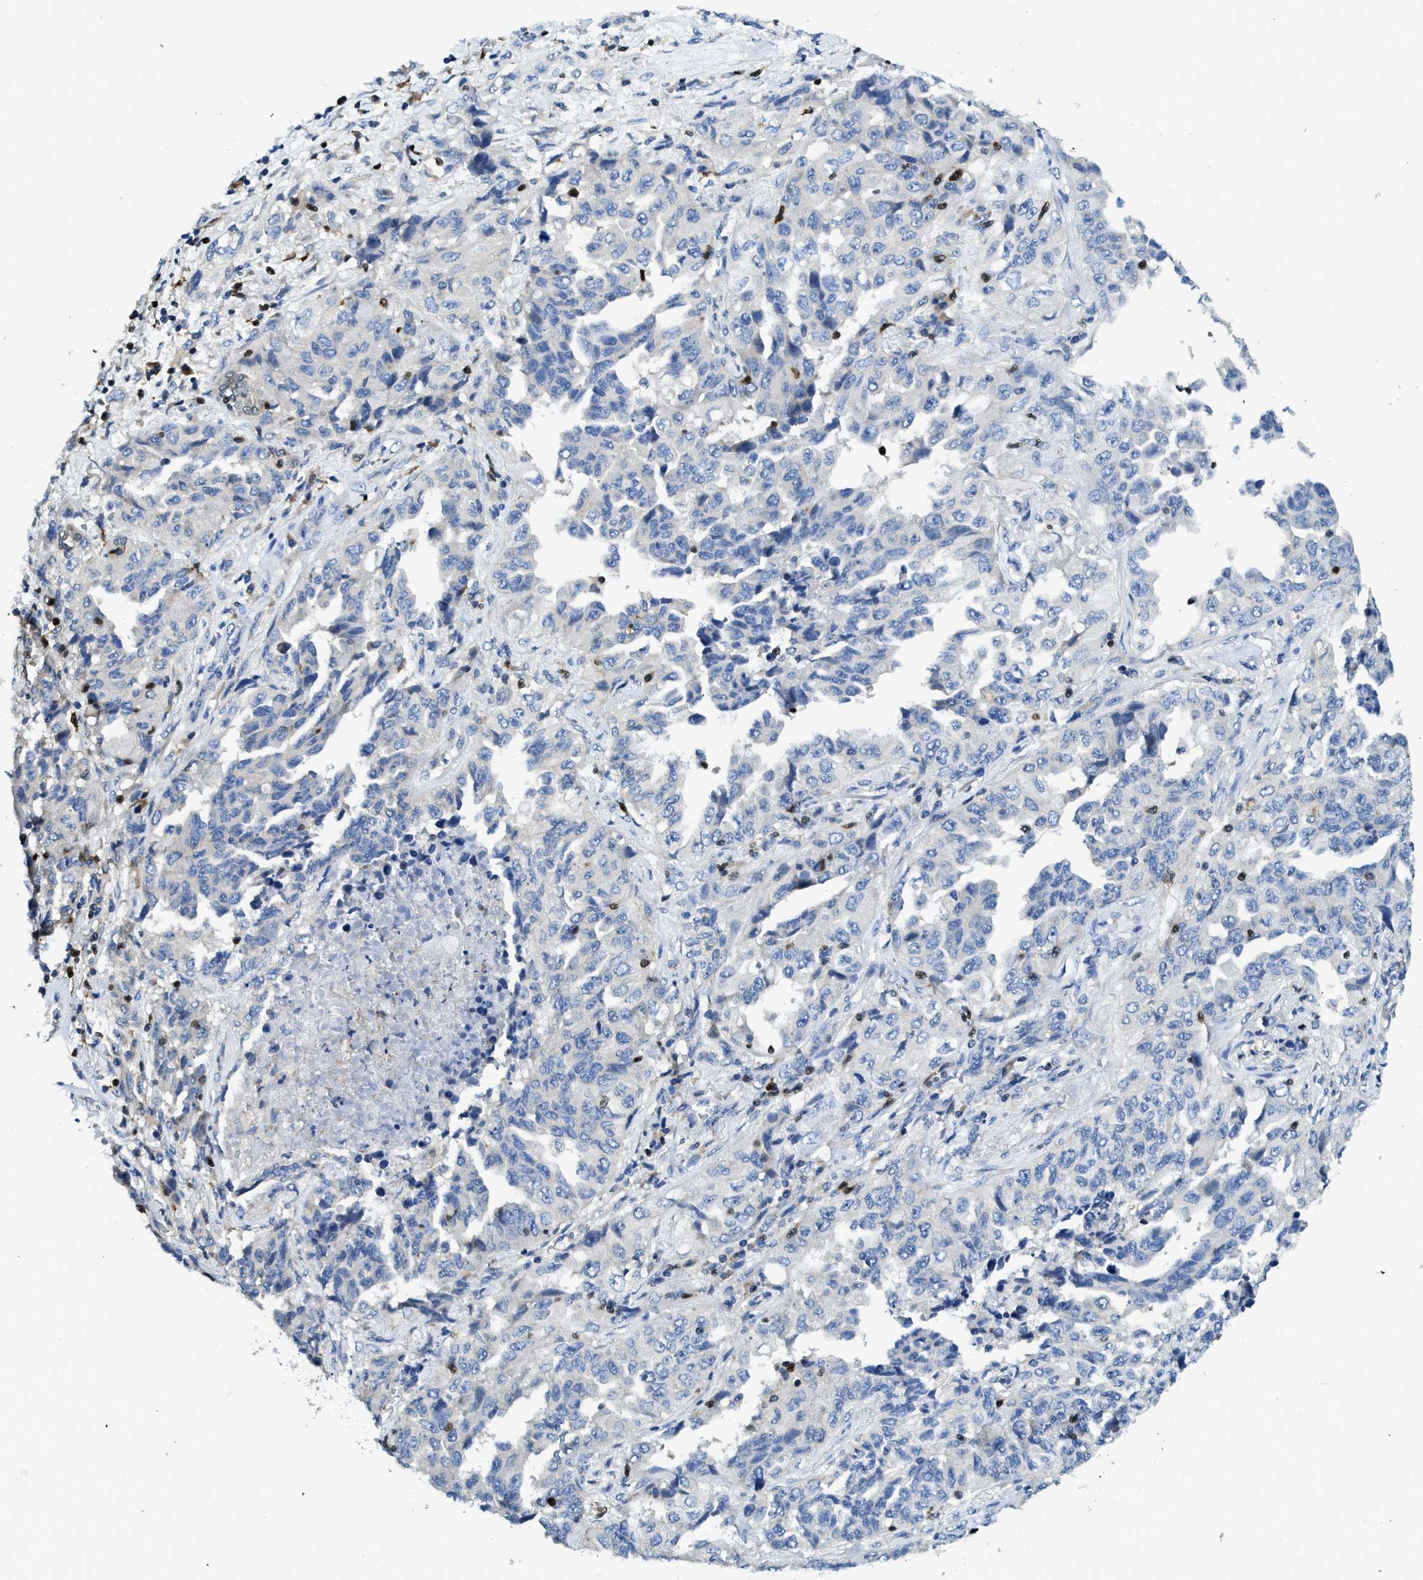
{"staining": {"intensity": "weak", "quantity": "<25%", "location": "cytoplasmic/membranous"}, "tissue": "lung cancer", "cell_type": "Tumor cells", "image_type": "cancer", "snomed": [{"axis": "morphology", "description": "Adenocarcinoma, NOS"}, {"axis": "topography", "description": "Lung"}], "caption": "This is an immunohistochemistry photomicrograph of lung cancer. There is no expression in tumor cells.", "gene": "TOX", "patient": {"sex": "female", "age": 51}}